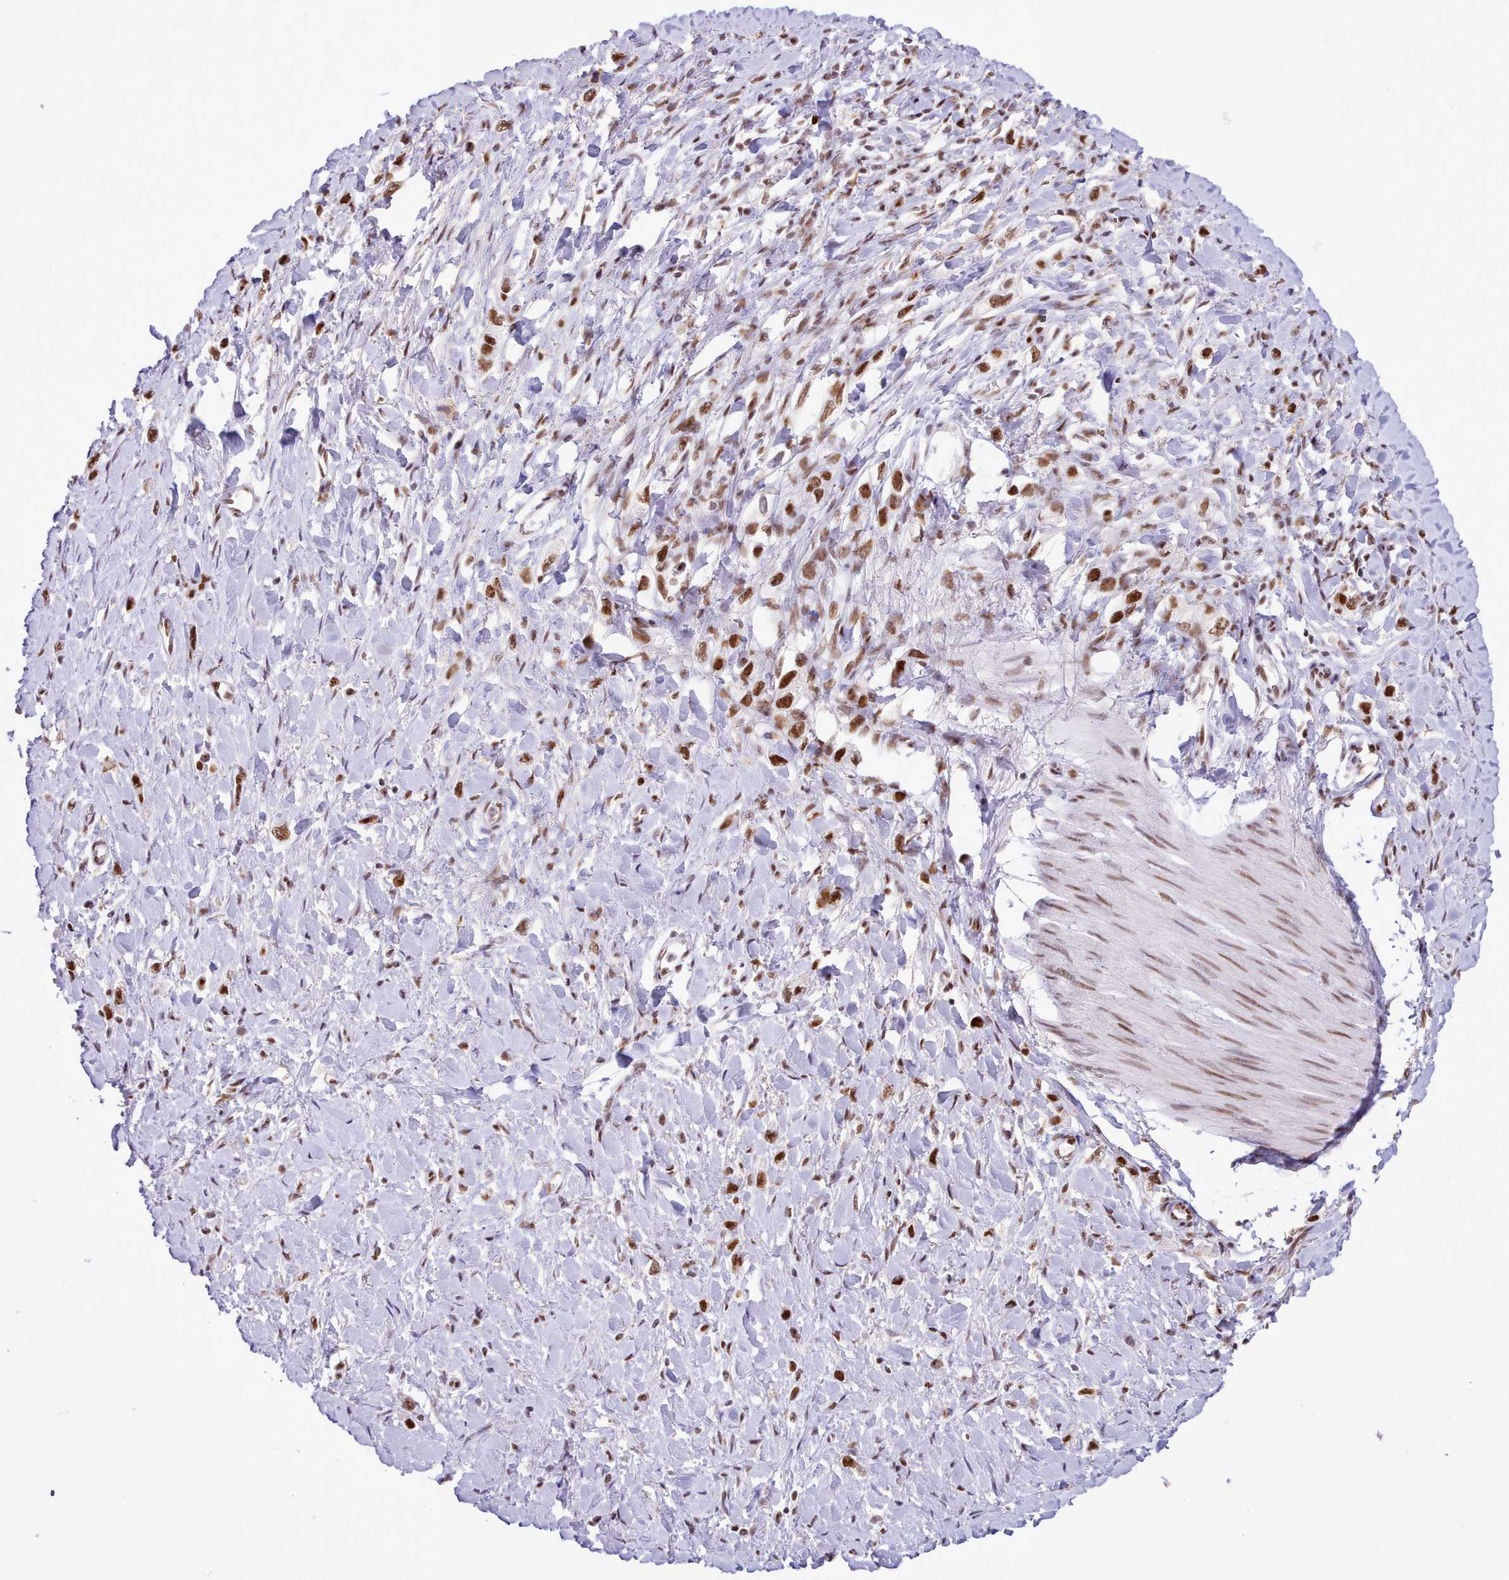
{"staining": {"intensity": "strong", "quantity": ">75%", "location": "nuclear"}, "tissue": "stomach cancer", "cell_type": "Tumor cells", "image_type": "cancer", "snomed": [{"axis": "morphology", "description": "Adenocarcinoma, NOS"}, {"axis": "topography", "description": "Stomach"}], "caption": "Immunohistochemical staining of stomach cancer demonstrates high levels of strong nuclear staining in approximately >75% of tumor cells.", "gene": "TAF15", "patient": {"sex": "female", "age": 65}}